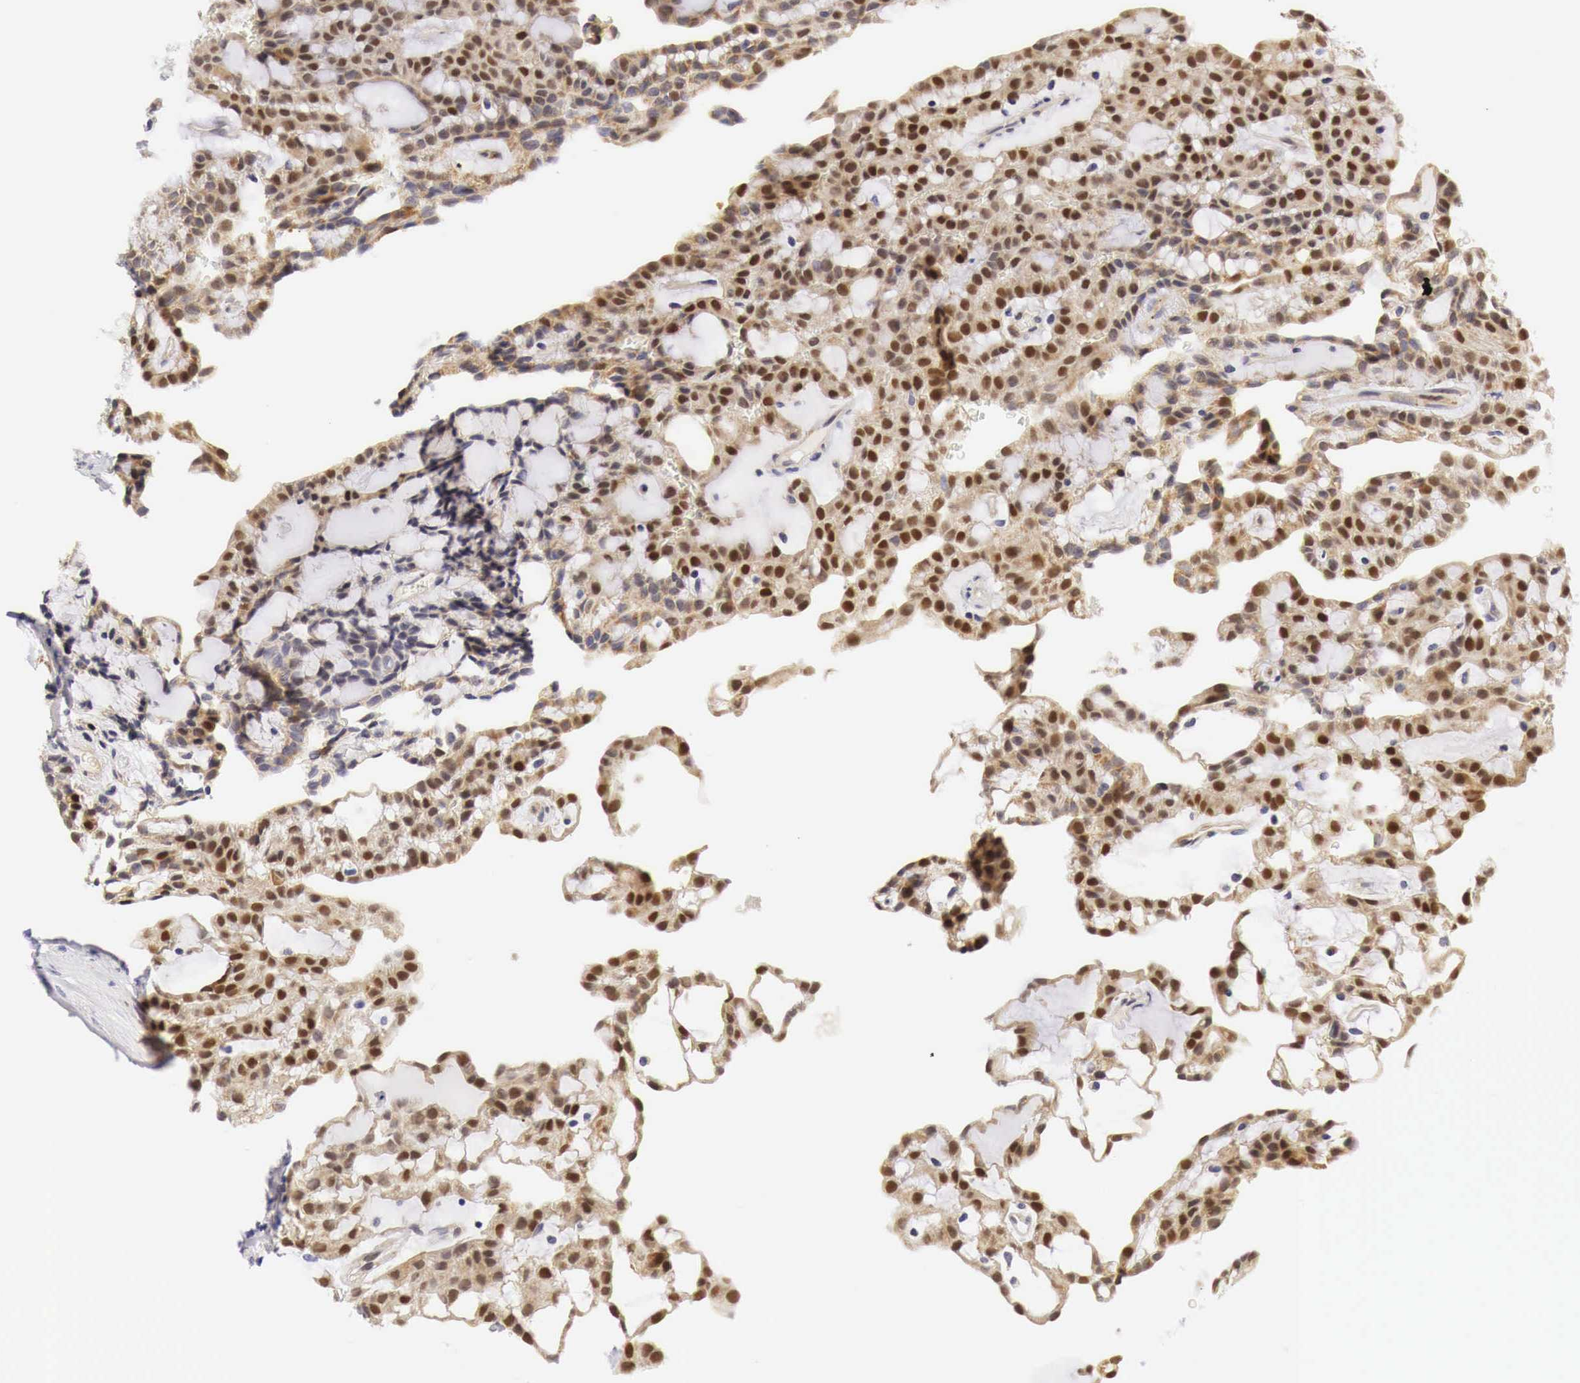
{"staining": {"intensity": "weak", "quantity": "25%-75%", "location": "cytoplasmic/membranous"}, "tissue": "renal cancer", "cell_type": "Tumor cells", "image_type": "cancer", "snomed": [{"axis": "morphology", "description": "Adenocarcinoma, NOS"}, {"axis": "topography", "description": "Kidney"}], "caption": "Immunohistochemistry (DAB) staining of renal cancer displays weak cytoplasmic/membranous protein staining in about 25%-75% of tumor cells.", "gene": "CASP3", "patient": {"sex": "male", "age": 63}}